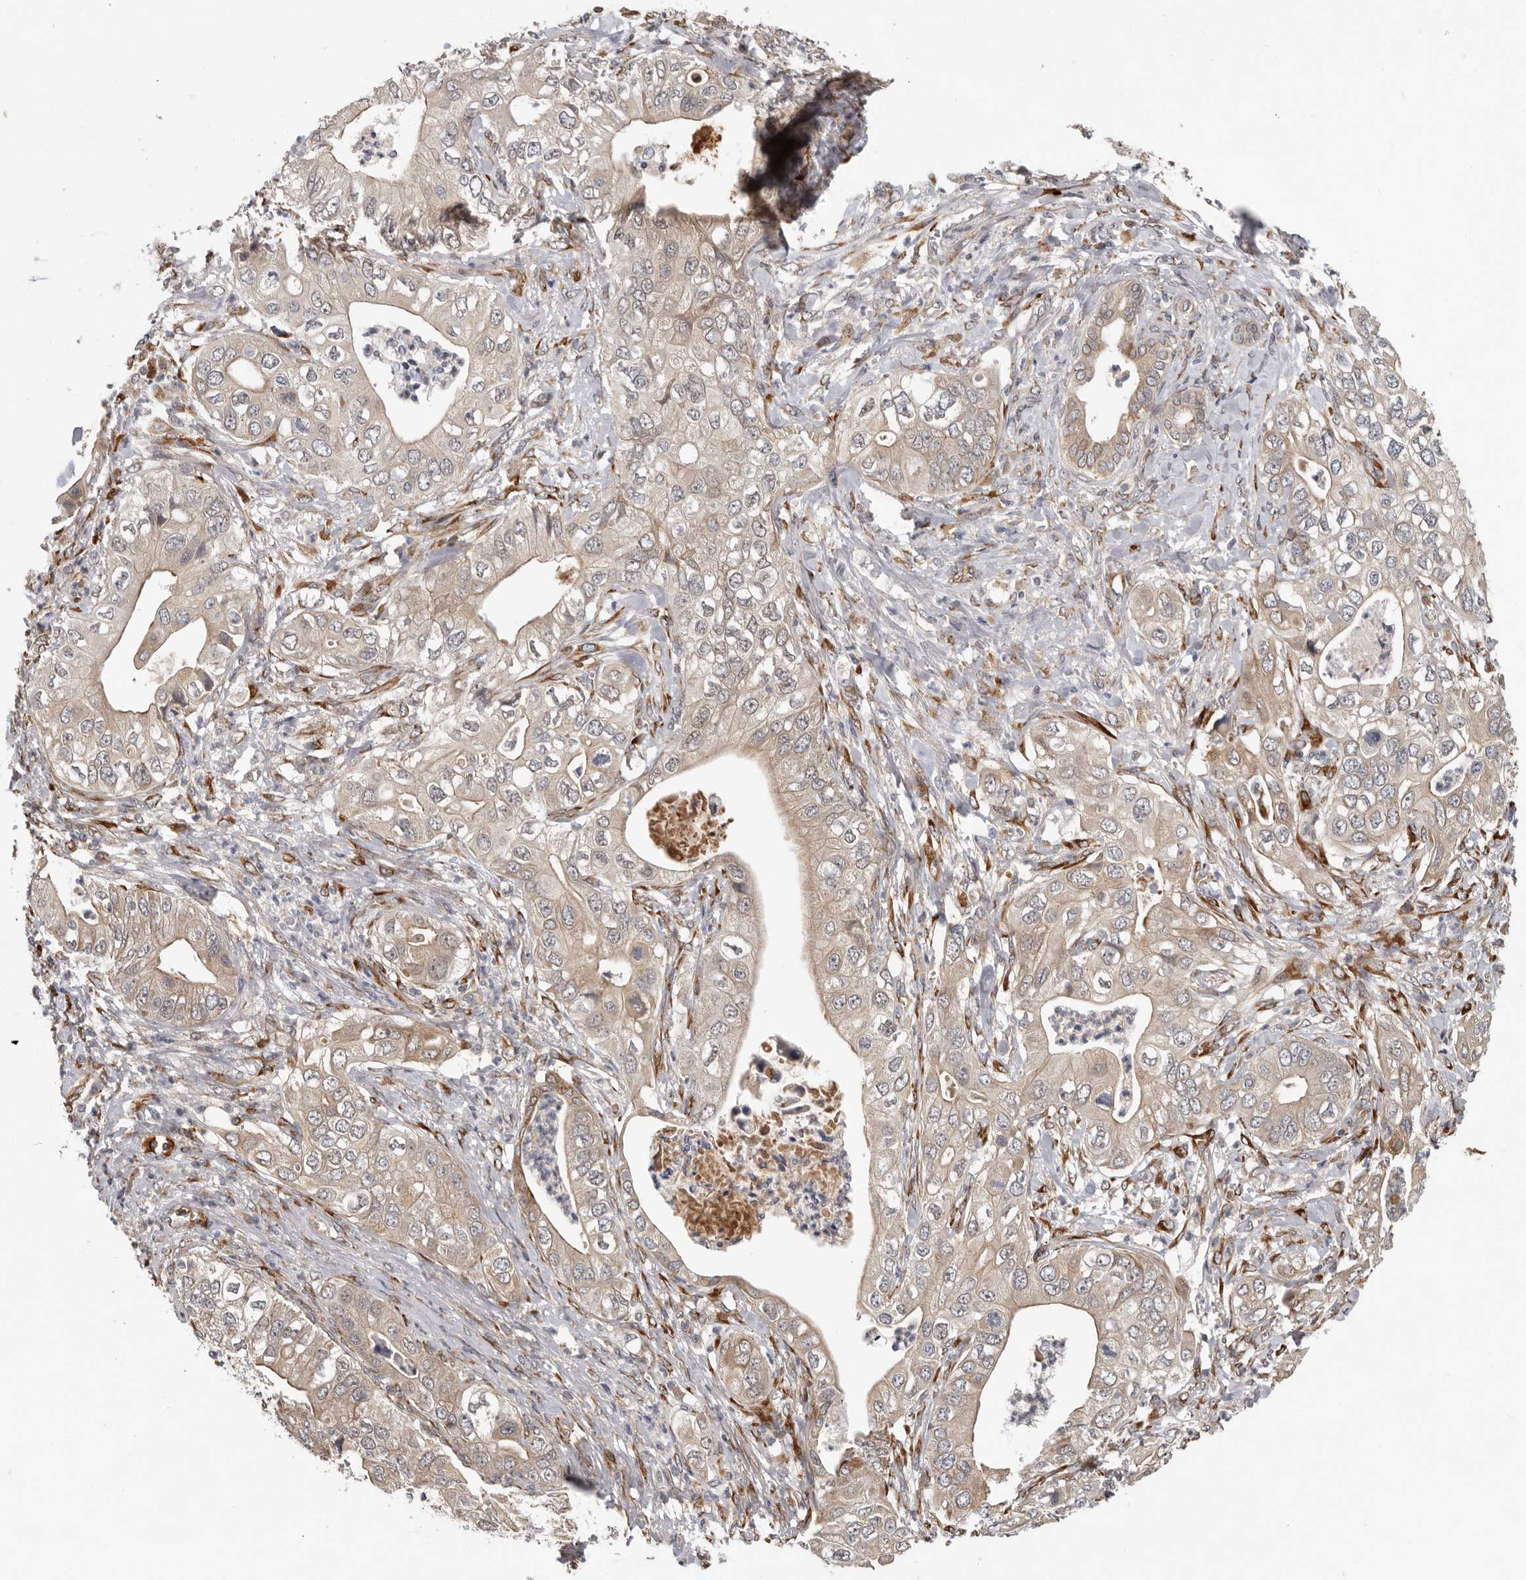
{"staining": {"intensity": "weak", "quantity": ">75%", "location": "cytoplasmic/membranous"}, "tissue": "pancreatic cancer", "cell_type": "Tumor cells", "image_type": "cancer", "snomed": [{"axis": "morphology", "description": "Adenocarcinoma, NOS"}, {"axis": "topography", "description": "Pancreas"}], "caption": "Weak cytoplasmic/membranous staining is identified in approximately >75% of tumor cells in pancreatic adenocarcinoma.", "gene": "MTF1", "patient": {"sex": "female", "age": 78}}